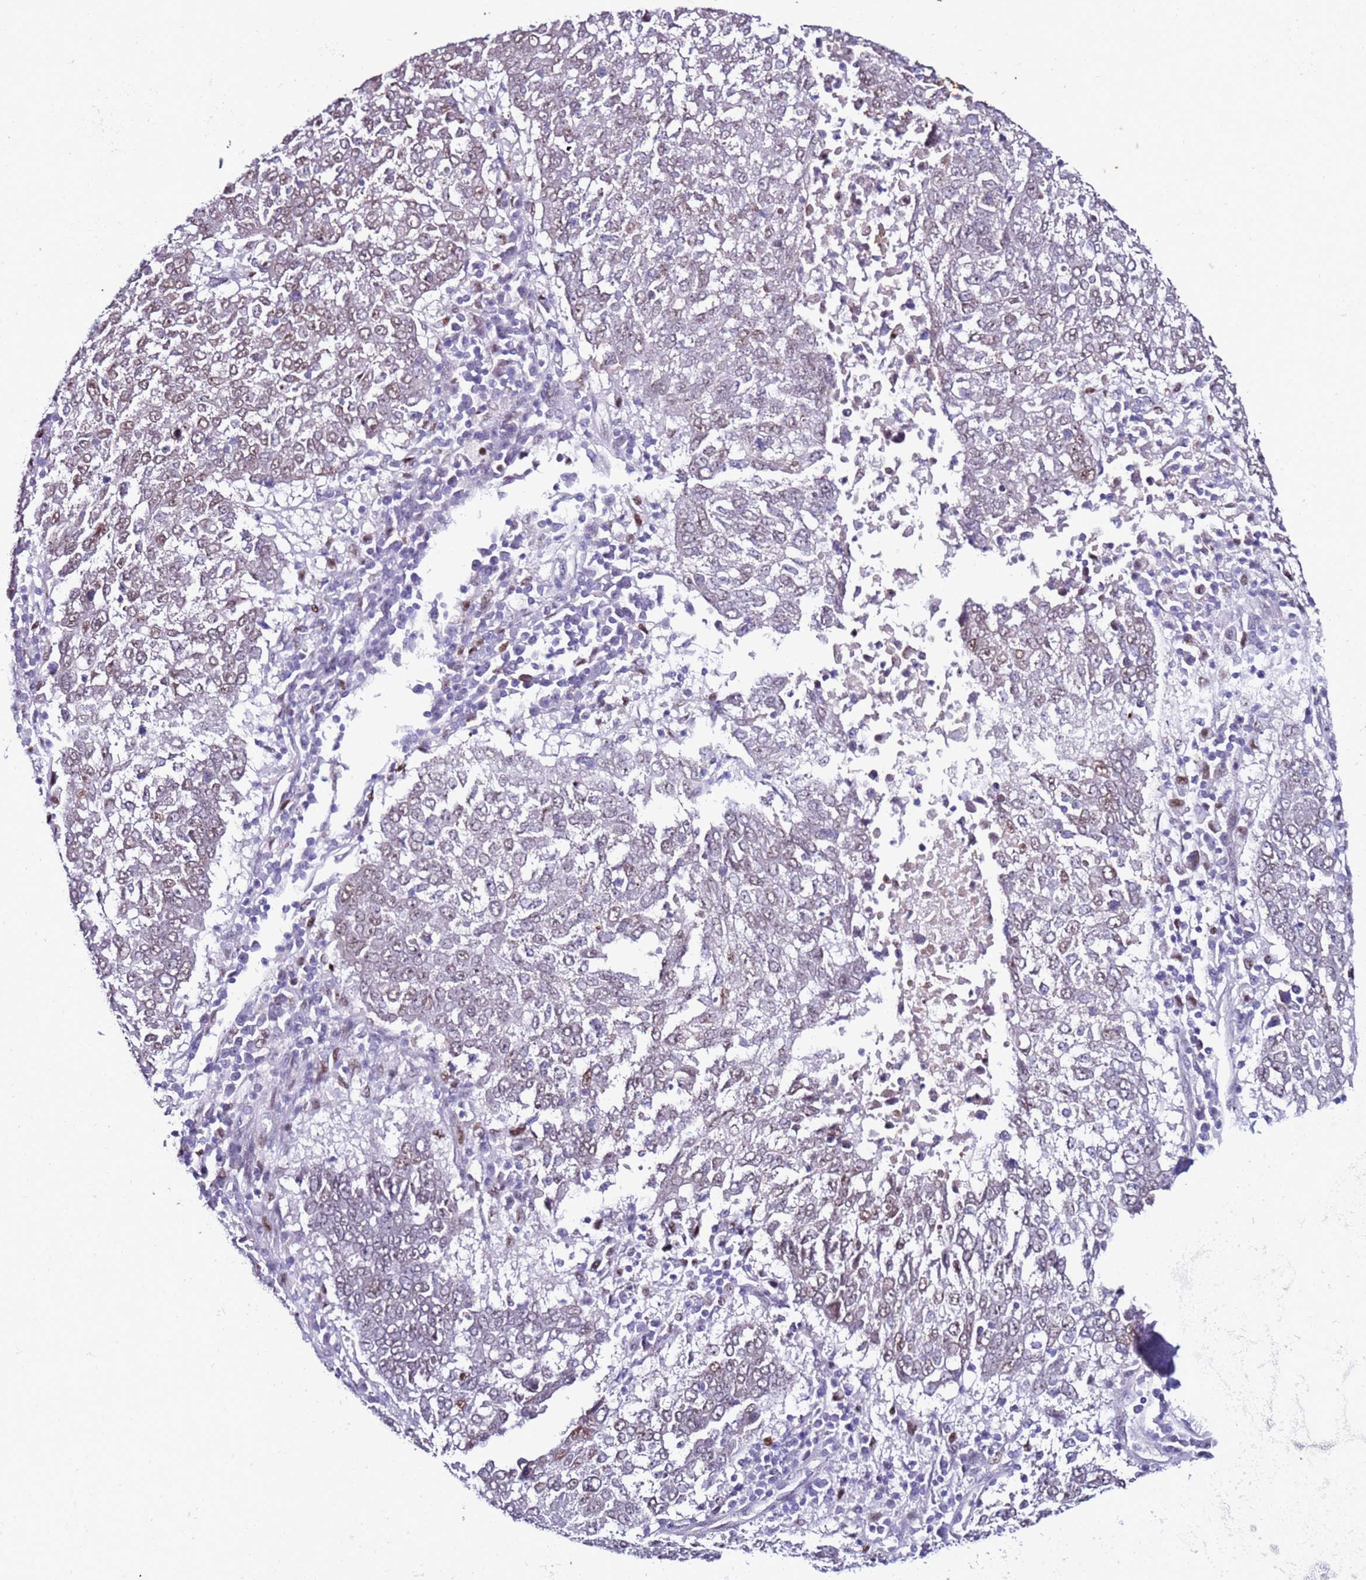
{"staining": {"intensity": "weak", "quantity": "25%-75%", "location": "nuclear"}, "tissue": "lung cancer", "cell_type": "Tumor cells", "image_type": "cancer", "snomed": [{"axis": "morphology", "description": "Squamous cell carcinoma, NOS"}, {"axis": "topography", "description": "Lung"}], "caption": "Protein expression analysis of lung cancer (squamous cell carcinoma) reveals weak nuclear expression in approximately 25%-75% of tumor cells.", "gene": "KPNA4", "patient": {"sex": "male", "age": 73}}